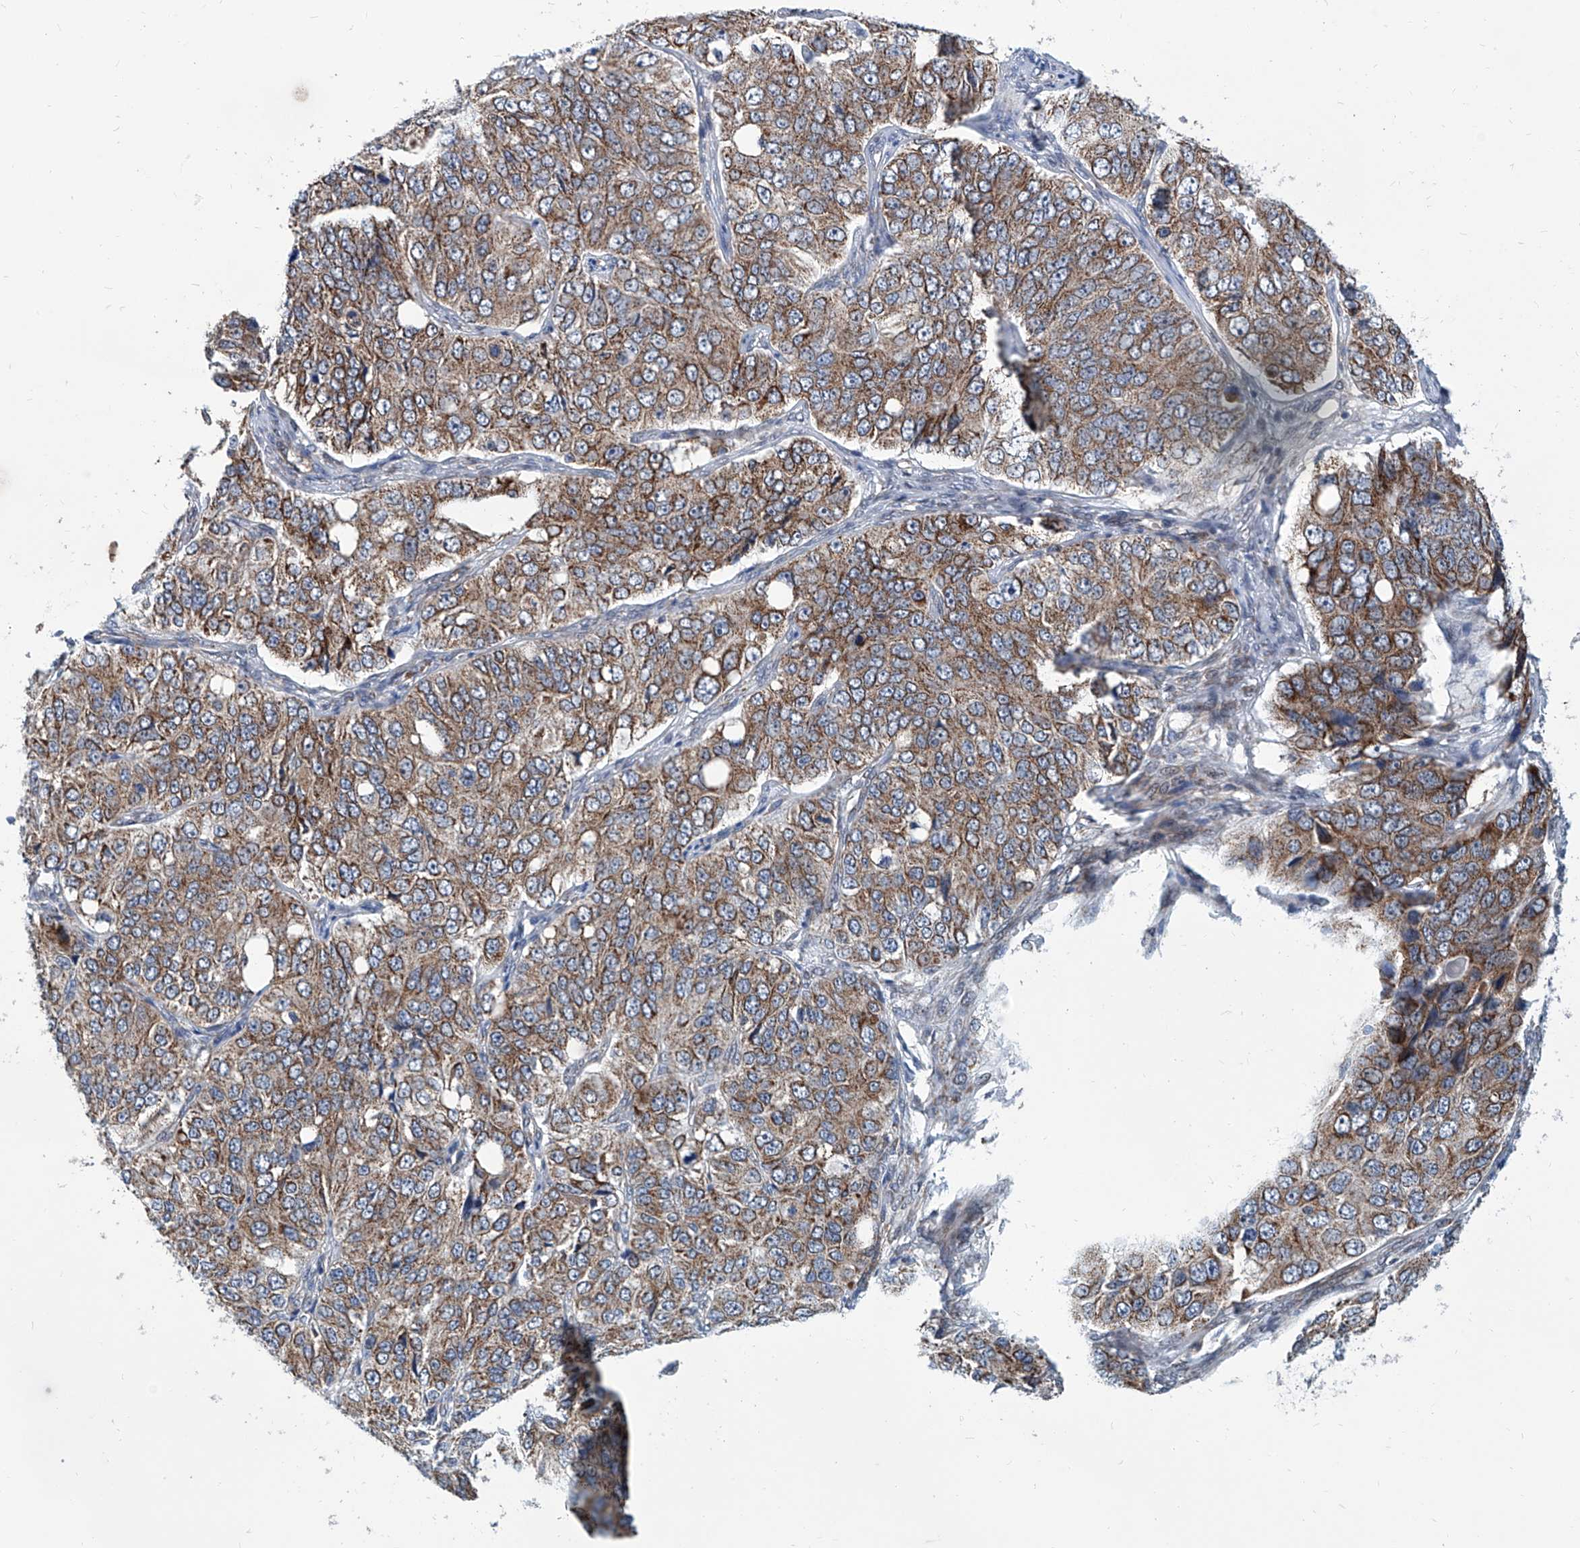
{"staining": {"intensity": "moderate", "quantity": ">75%", "location": "cytoplasmic/membranous"}, "tissue": "ovarian cancer", "cell_type": "Tumor cells", "image_type": "cancer", "snomed": [{"axis": "morphology", "description": "Carcinoma, endometroid"}, {"axis": "topography", "description": "Ovary"}], "caption": "Immunohistochemical staining of human ovarian cancer shows moderate cytoplasmic/membranous protein staining in about >75% of tumor cells.", "gene": "USP48", "patient": {"sex": "female", "age": 51}}